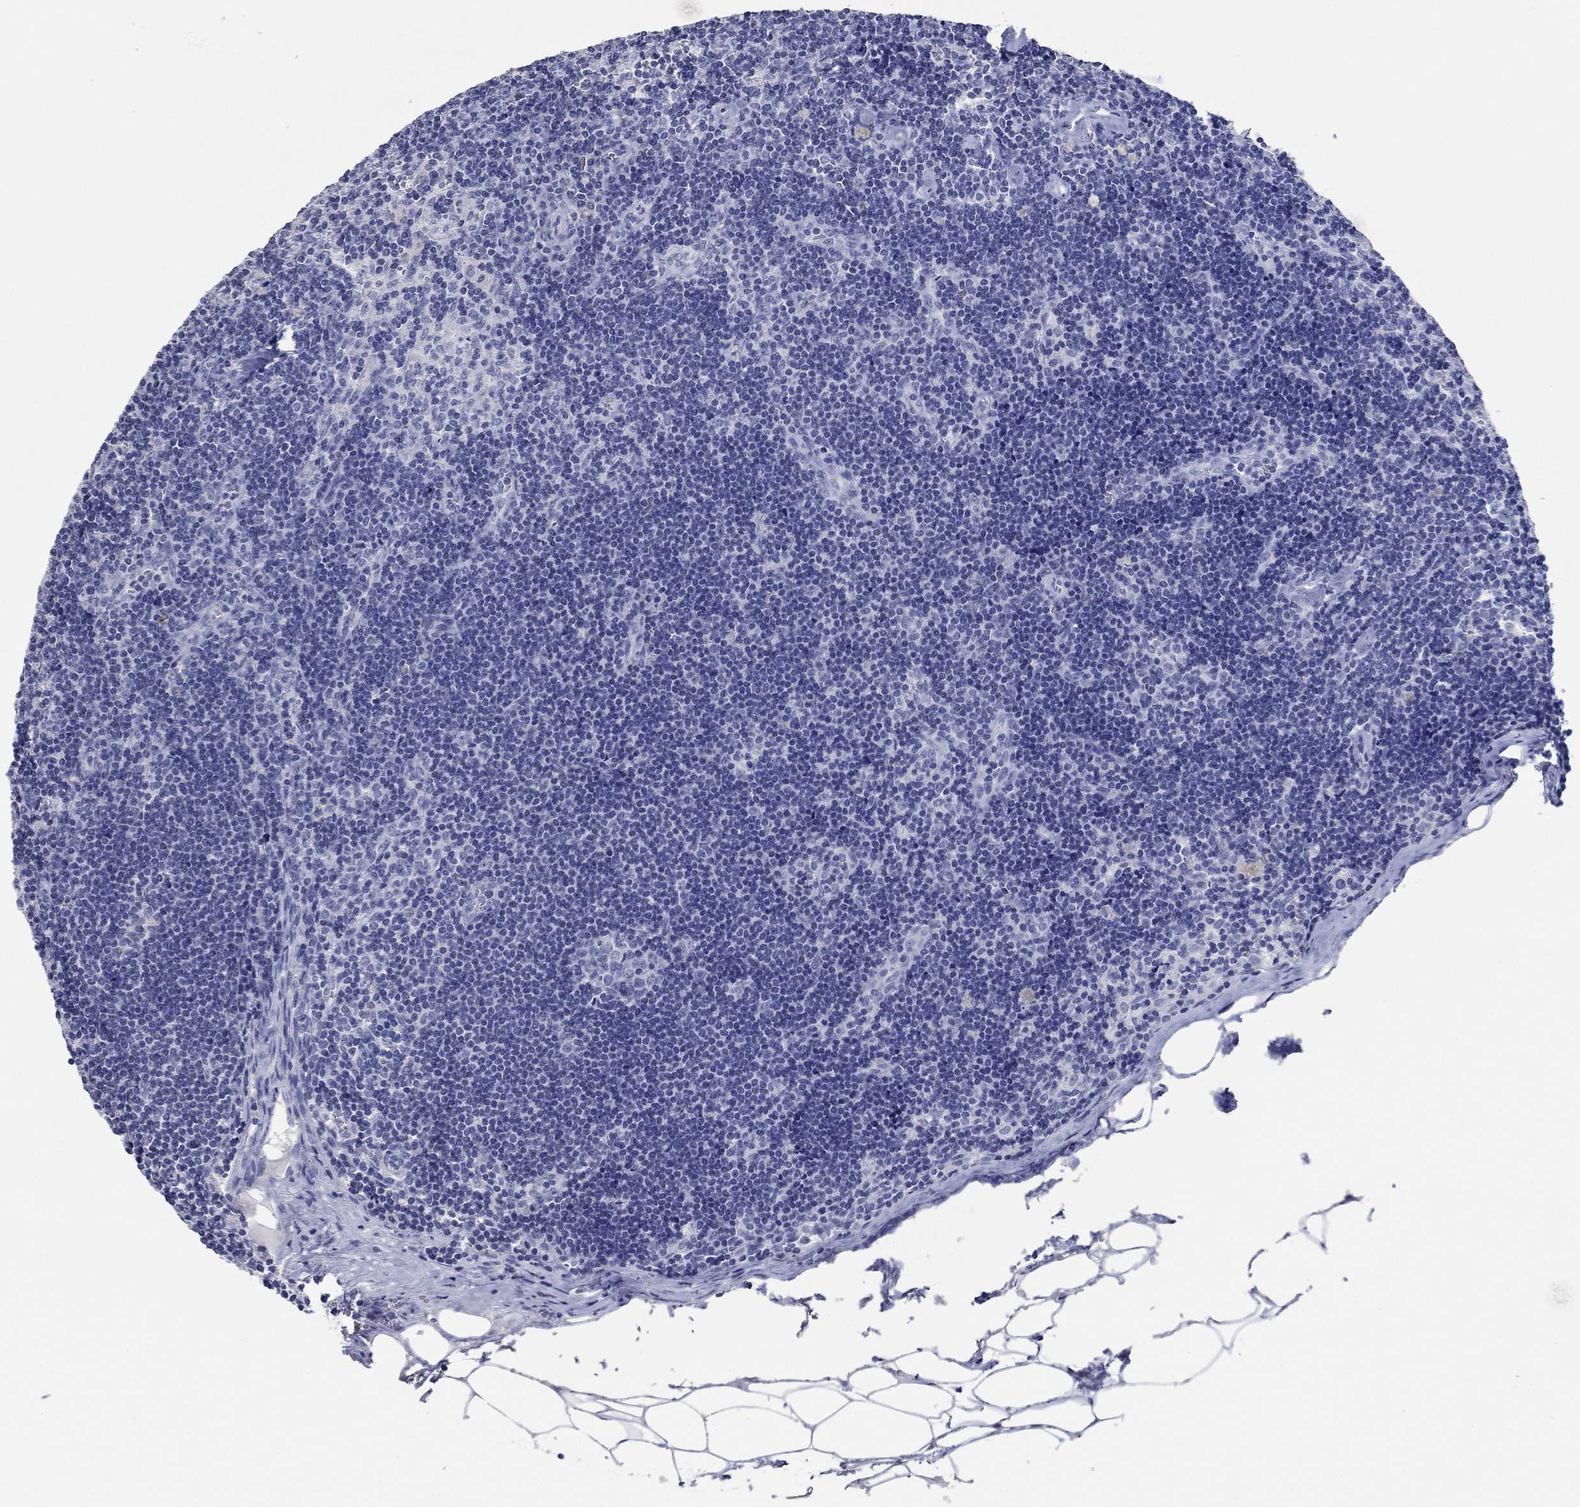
{"staining": {"intensity": "negative", "quantity": "none", "location": "none"}, "tissue": "lymph node", "cell_type": "Germinal center cells", "image_type": "normal", "snomed": [{"axis": "morphology", "description": "Normal tissue, NOS"}, {"axis": "topography", "description": "Lymph node"}], "caption": "There is no significant expression in germinal center cells of lymph node. (DAB immunohistochemistry visualized using brightfield microscopy, high magnification).", "gene": "POU5F1", "patient": {"sex": "female", "age": 51}}